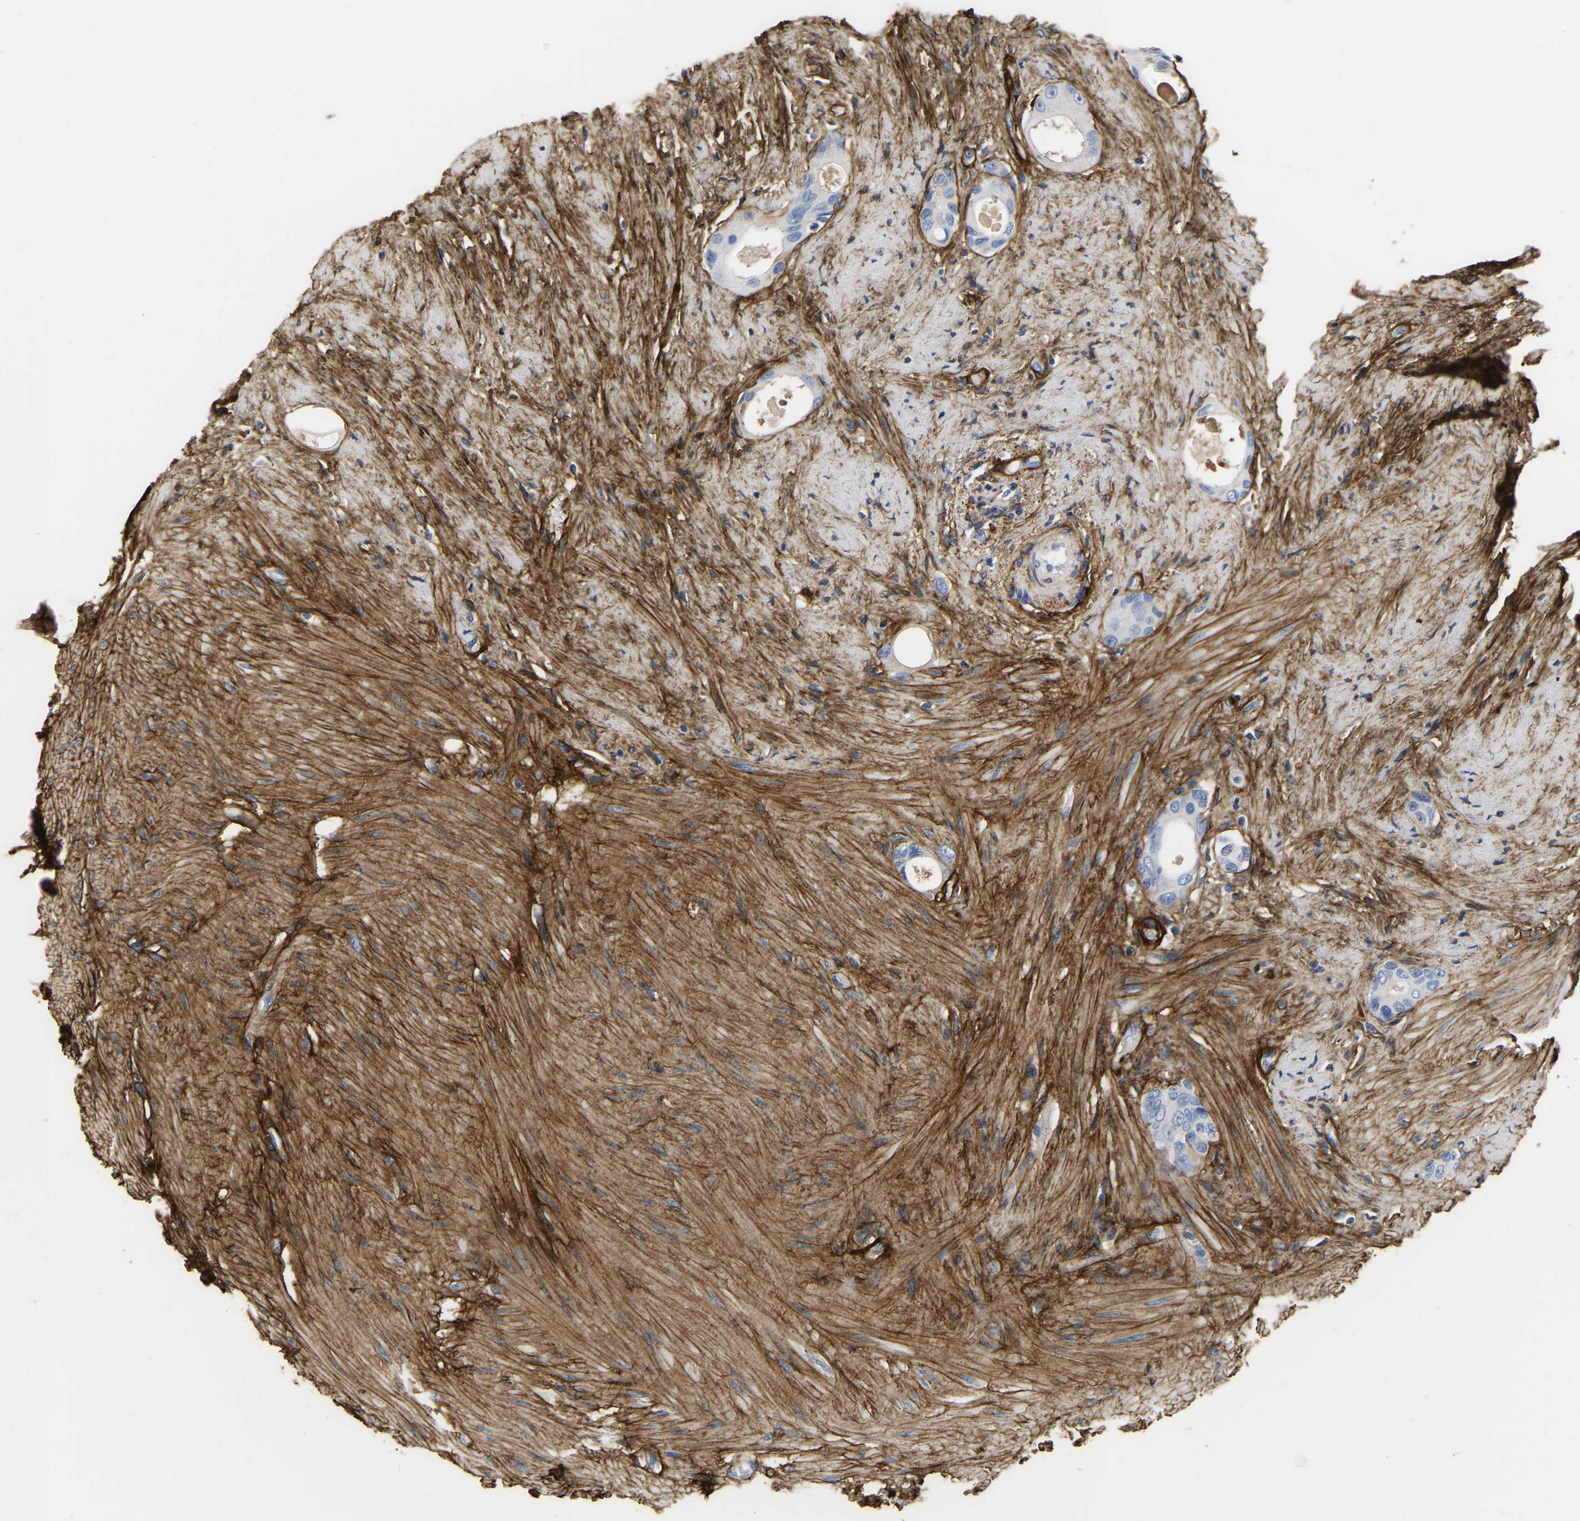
{"staining": {"intensity": "negative", "quantity": "none", "location": "none"}, "tissue": "colorectal cancer", "cell_type": "Tumor cells", "image_type": "cancer", "snomed": [{"axis": "morphology", "description": "Adenocarcinoma, NOS"}, {"axis": "topography", "description": "Rectum"}], "caption": "IHC photomicrograph of colorectal cancer (adenocarcinoma) stained for a protein (brown), which reveals no staining in tumor cells. The staining was performed using DAB to visualize the protein expression in brown, while the nuclei were stained in blue with hematoxylin (Magnification: 20x).", "gene": "COL6A1", "patient": {"sex": "male", "age": 51}}